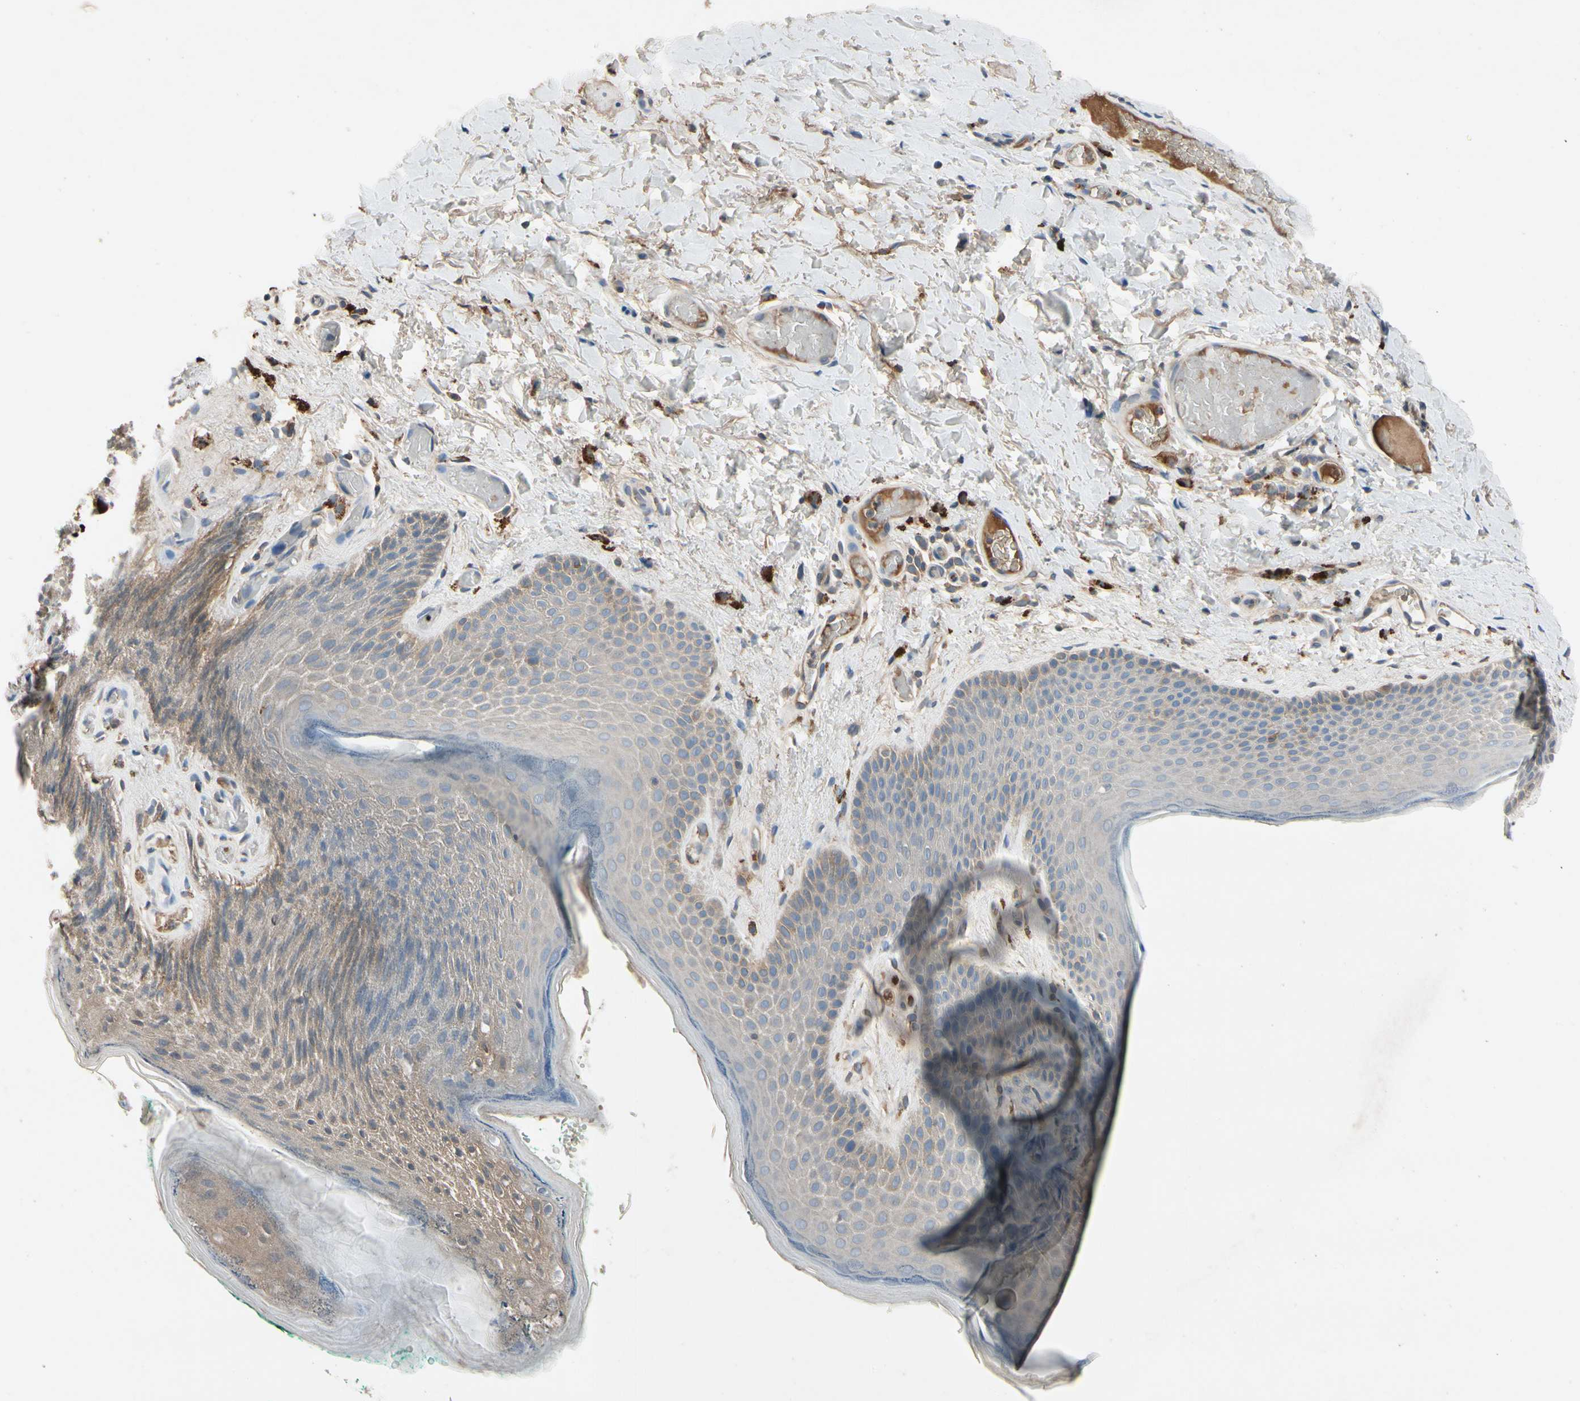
{"staining": {"intensity": "weak", "quantity": "25%-75%", "location": "cytoplasmic/membranous"}, "tissue": "skin", "cell_type": "Epidermal cells", "image_type": "normal", "snomed": [{"axis": "morphology", "description": "Normal tissue, NOS"}, {"axis": "topography", "description": "Anal"}], "caption": "Immunohistochemical staining of unremarkable human skin exhibits 25%-75% levels of weak cytoplasmic/membranous protein expression in about 25%-75% of epidermal cells.", "gene": "IL1RL1", "patient": {"sex": "male", "age": 74}}